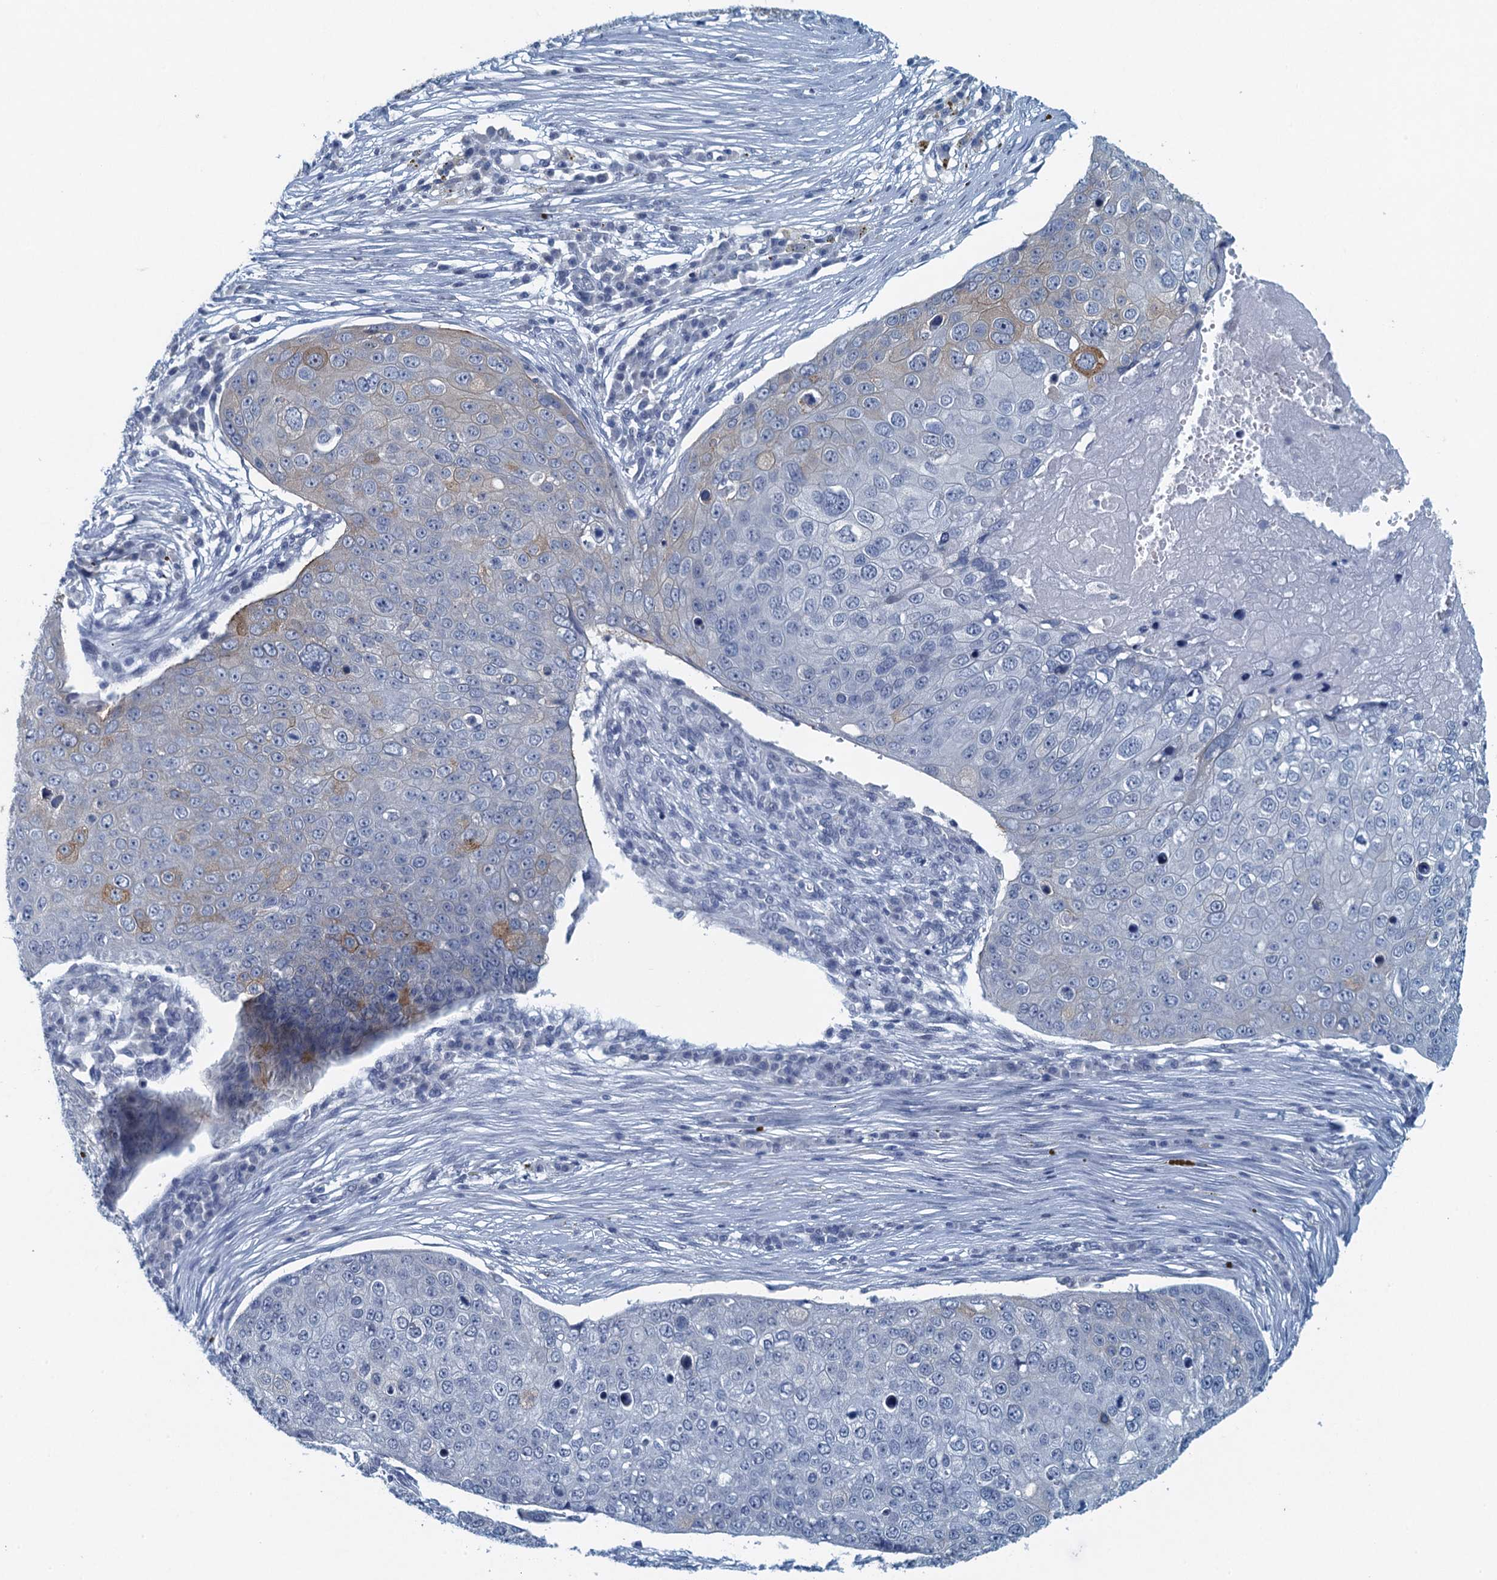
{"staining": {"intensity": "moderate", "quantity": "<25%", "location": "cytoplasmic/membranous"}, "tissue": "skin cancer", "cell_type": "Tumor cells", "image_type": "cancer", "snomed": [{"axis": "morphology", "description": "Squamous cell carcinoma, NOS"}, {"axis": "topography", "description": "Skin"}], "caption": "Moderate cytoplasmic/membranous staining for a protein is identified in approximately <25% of tumor cells of skin squamous cell carcinoma using immunohistochemistry.", "gene": "ENSG00000131152", "patient": {"sex": "male", "age": 71}}